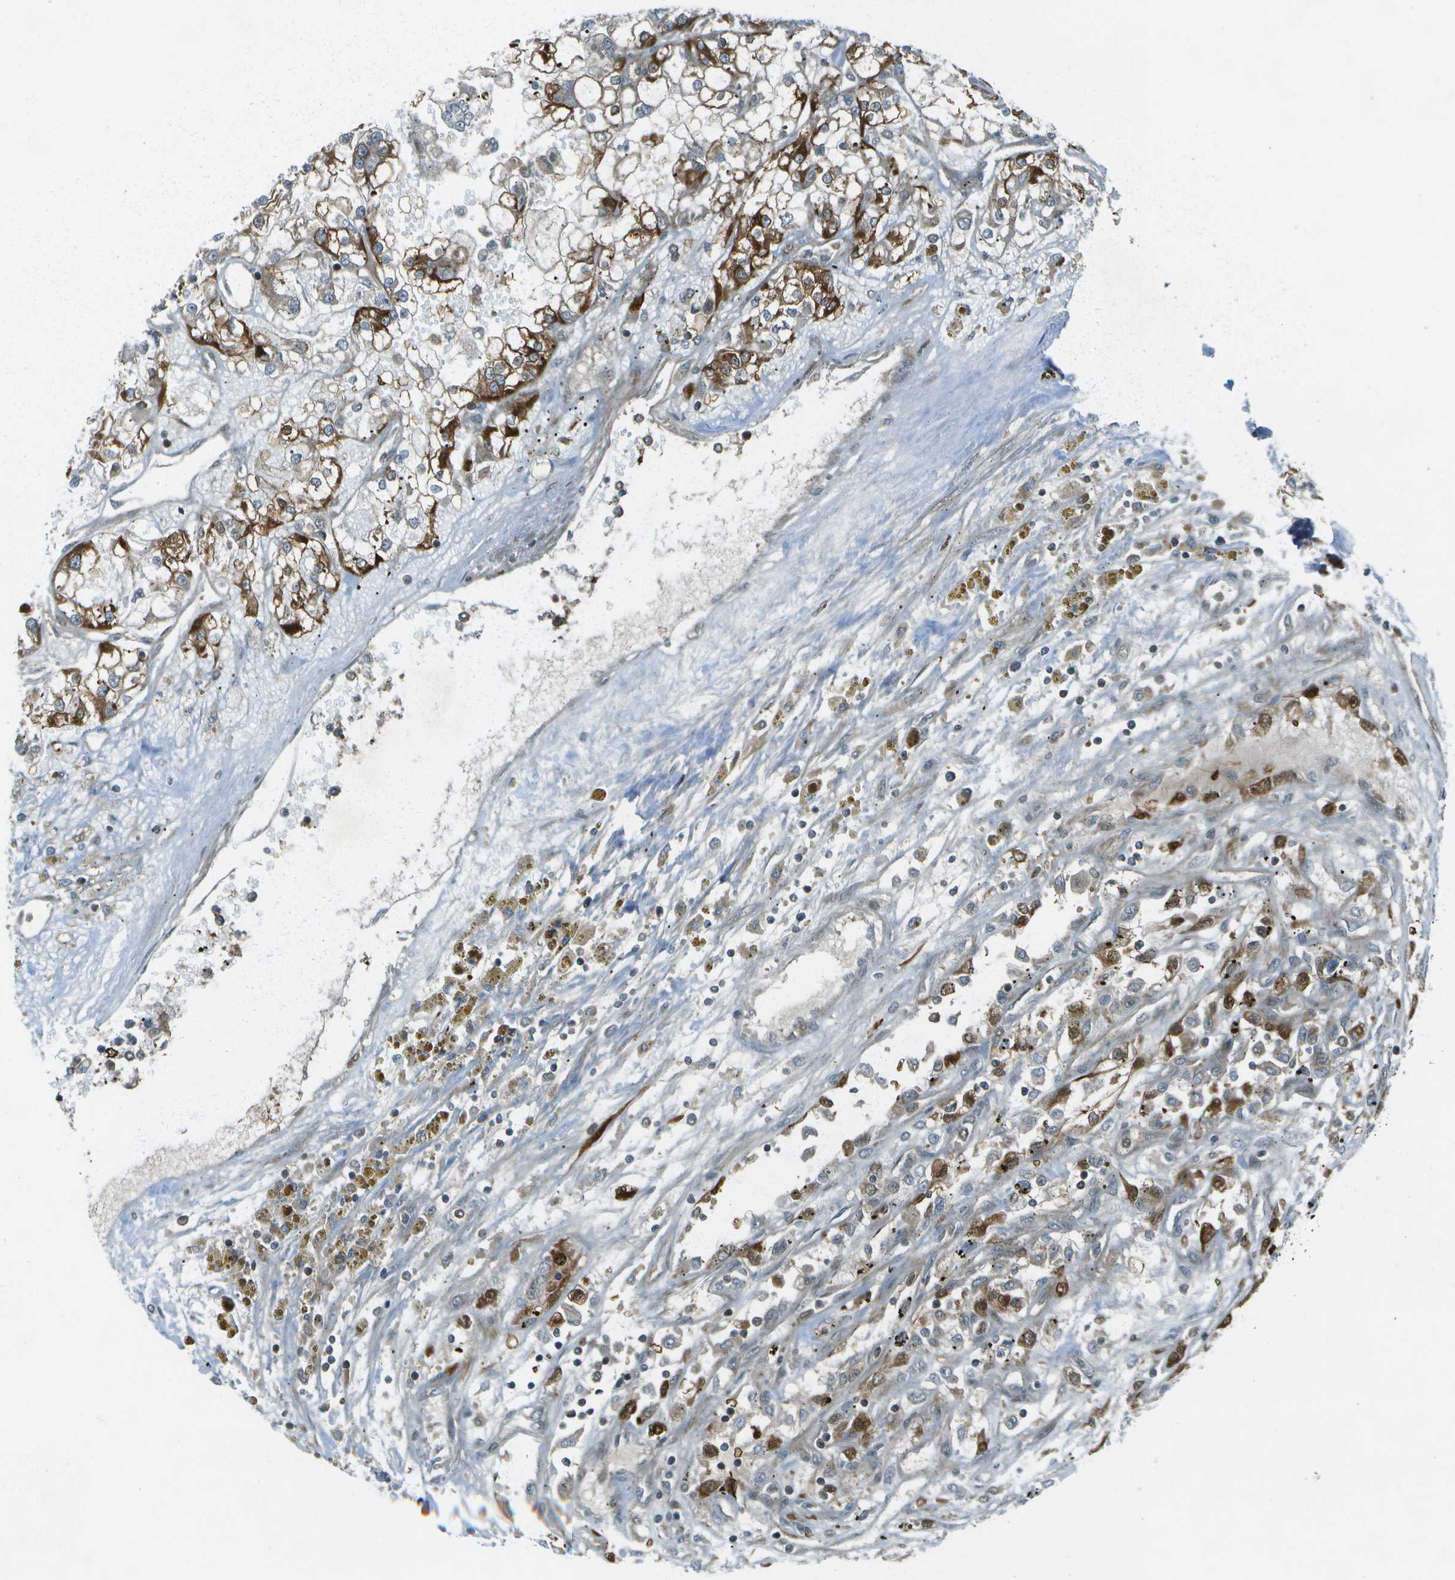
{"staining": {"intensity": "strong", "quantity": "25%-75%", "location": "cytoplasmic/membranous"}, "tissue": "renal cancer", "cell_type": "Tumor cells", "image_type": "cancer", "snomed": [{"axis": "morphology", "description": "Adenocarcinoma, NOS"}, {"axis": "topography", "description": "Kidney"}], "caption": "Immunohistochemistry (IHC) (DAB) staining of adenocarcinoma (renal) reveals strong cytoplasmic/membranous protein staining in about 25%-75% of tumor cells.", "gene": "TMEM19", "patient": {"sex": "female", "age": 52}}